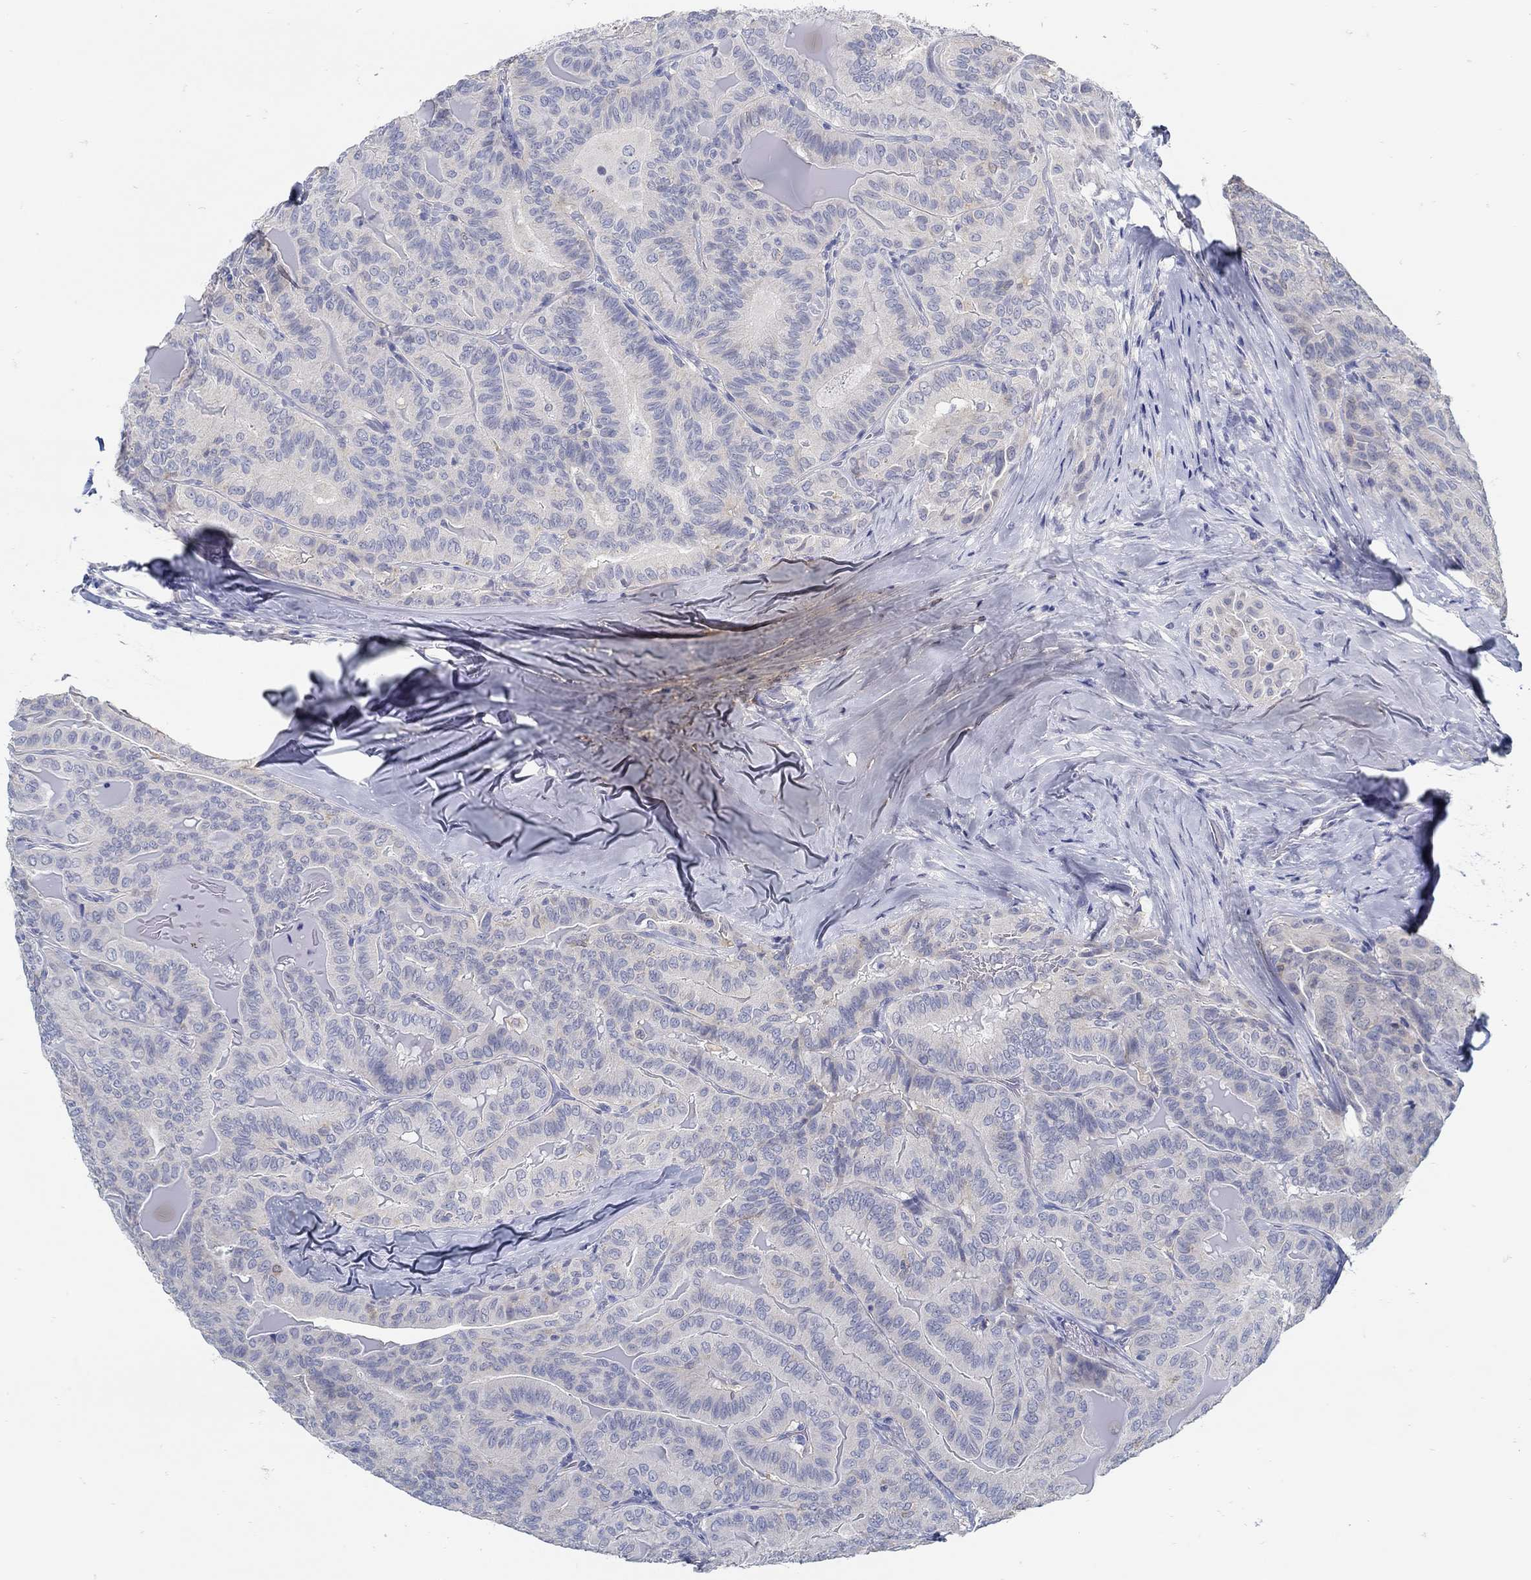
{"staining": {"intensity": "negative", "quantity": "none", "location": "none"}, "tissue": "thyroid cancer", "cell_type": "Tumor cells", "image_type": "cancer", "snomed": [{"axis": "morphology", "description": "Papillary adenocarcinoma, NOS"}, {"axis": "topography", "description": "Thyroid gland"}], "caption": "Immunohistochemistry image of thyroid cancer (papillary adenocarcinoma) stained for a protein (brown), which exhibits no staining in tumor cells. Brightfield microscopy of immunohistochemistry (IHC) stained with DAB (3,3'-diaminobenzidine) (brown) and hematoxylin (blue), captured at high magnification.", "gene": "ZFAND4", "patient": {"sex": "female", "age": 68}}